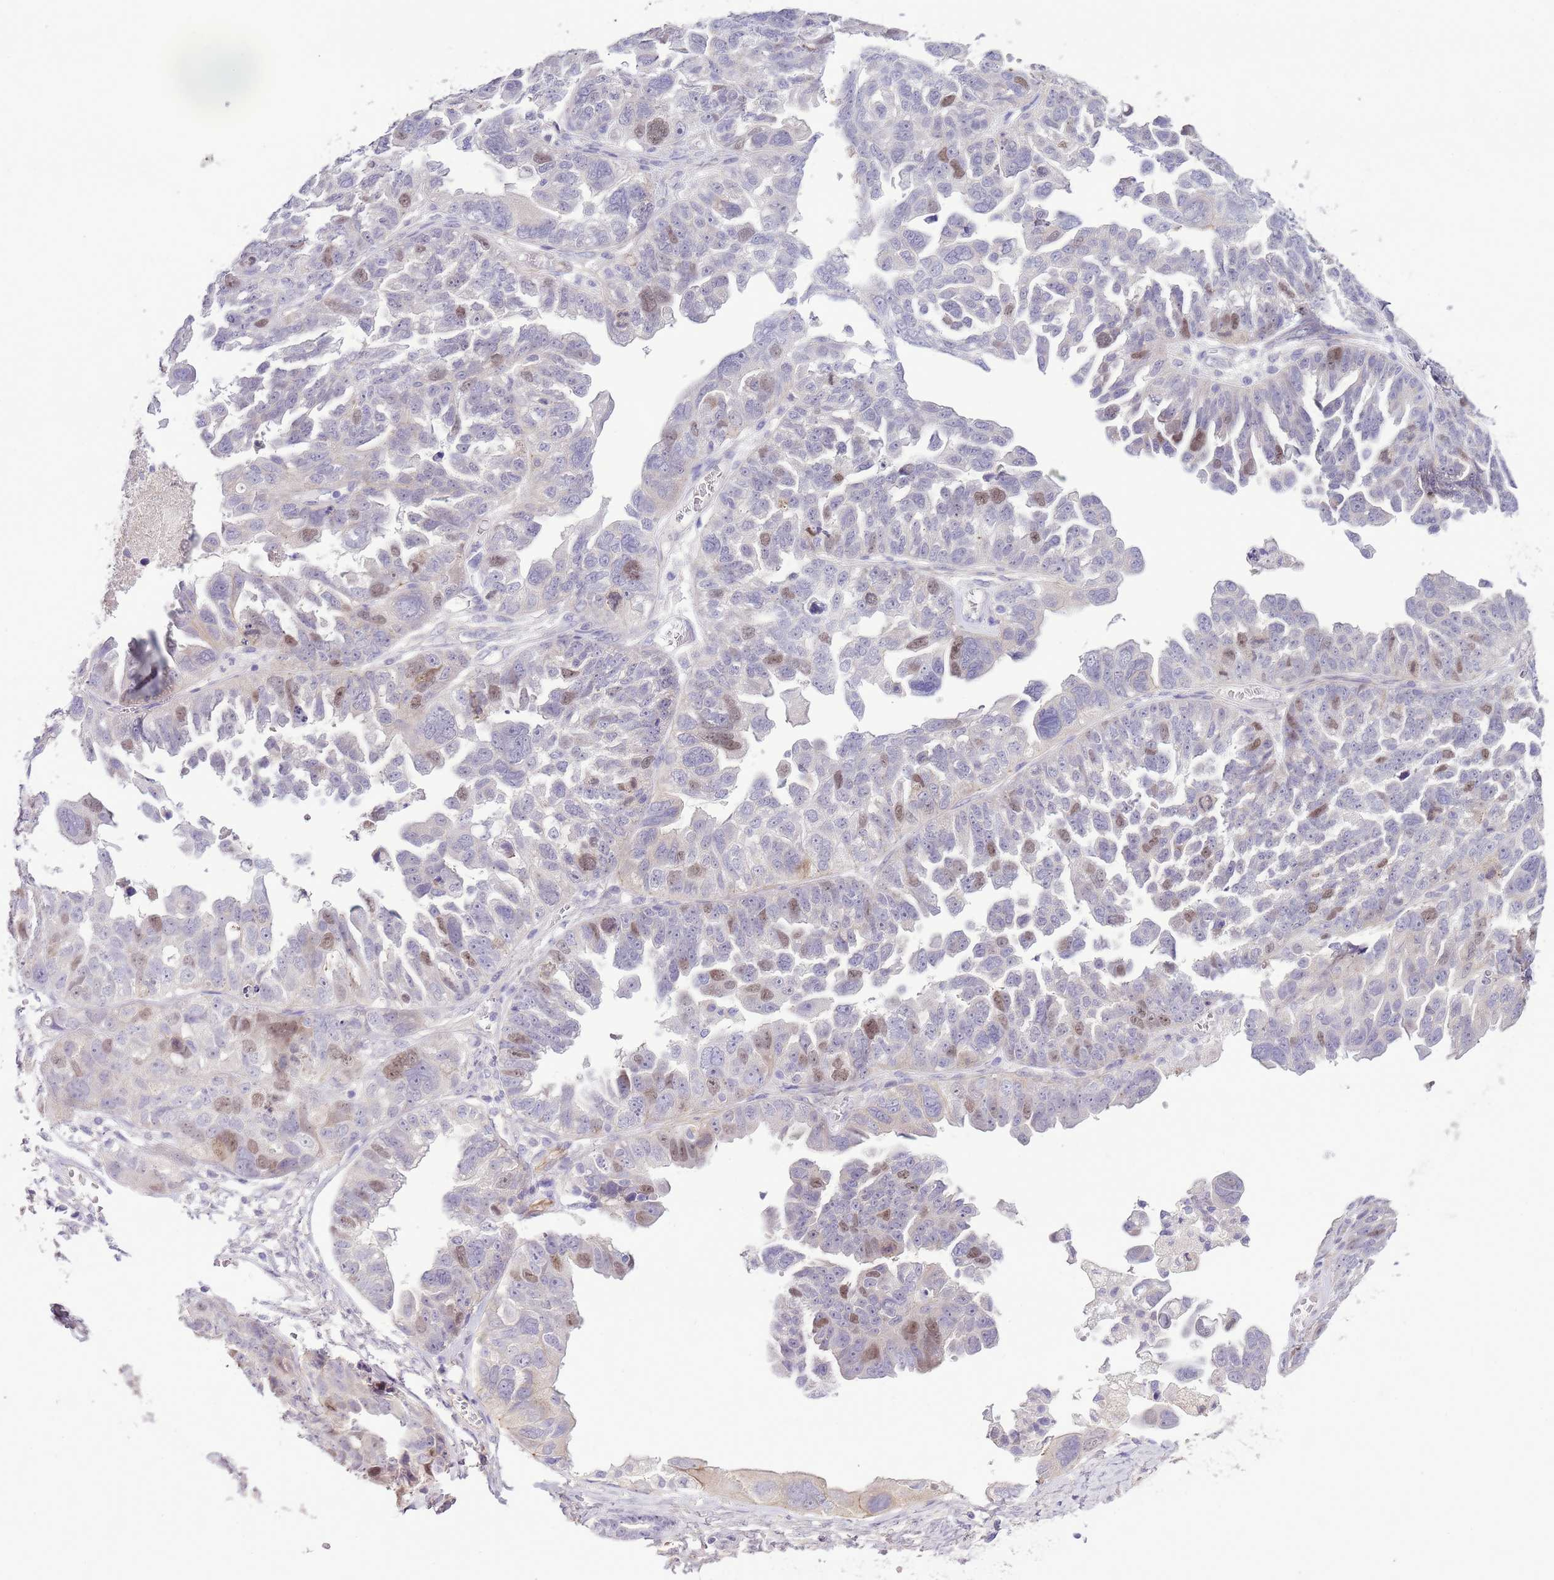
{"staining": {"intensity": "moderate", "quantity": "<25%", "location": "nuclear"}, "tissue": "ovarian cancer", "cell_type": "Tumor cells", "image_type": "cancer", "snomed": [{"axis": "morphology", "description": "Cystadenocarcinoma, serous, NOS"}, {"axis": "topography", "description": "Ovary"}], "caption": "A brown stain labels moderate nuclear positivity of a protein in human ovarian serous cystadenocarcinoma tumor cells.", "gene": "FBRSL1", "patient": {"sex": "female", "age": 79}}